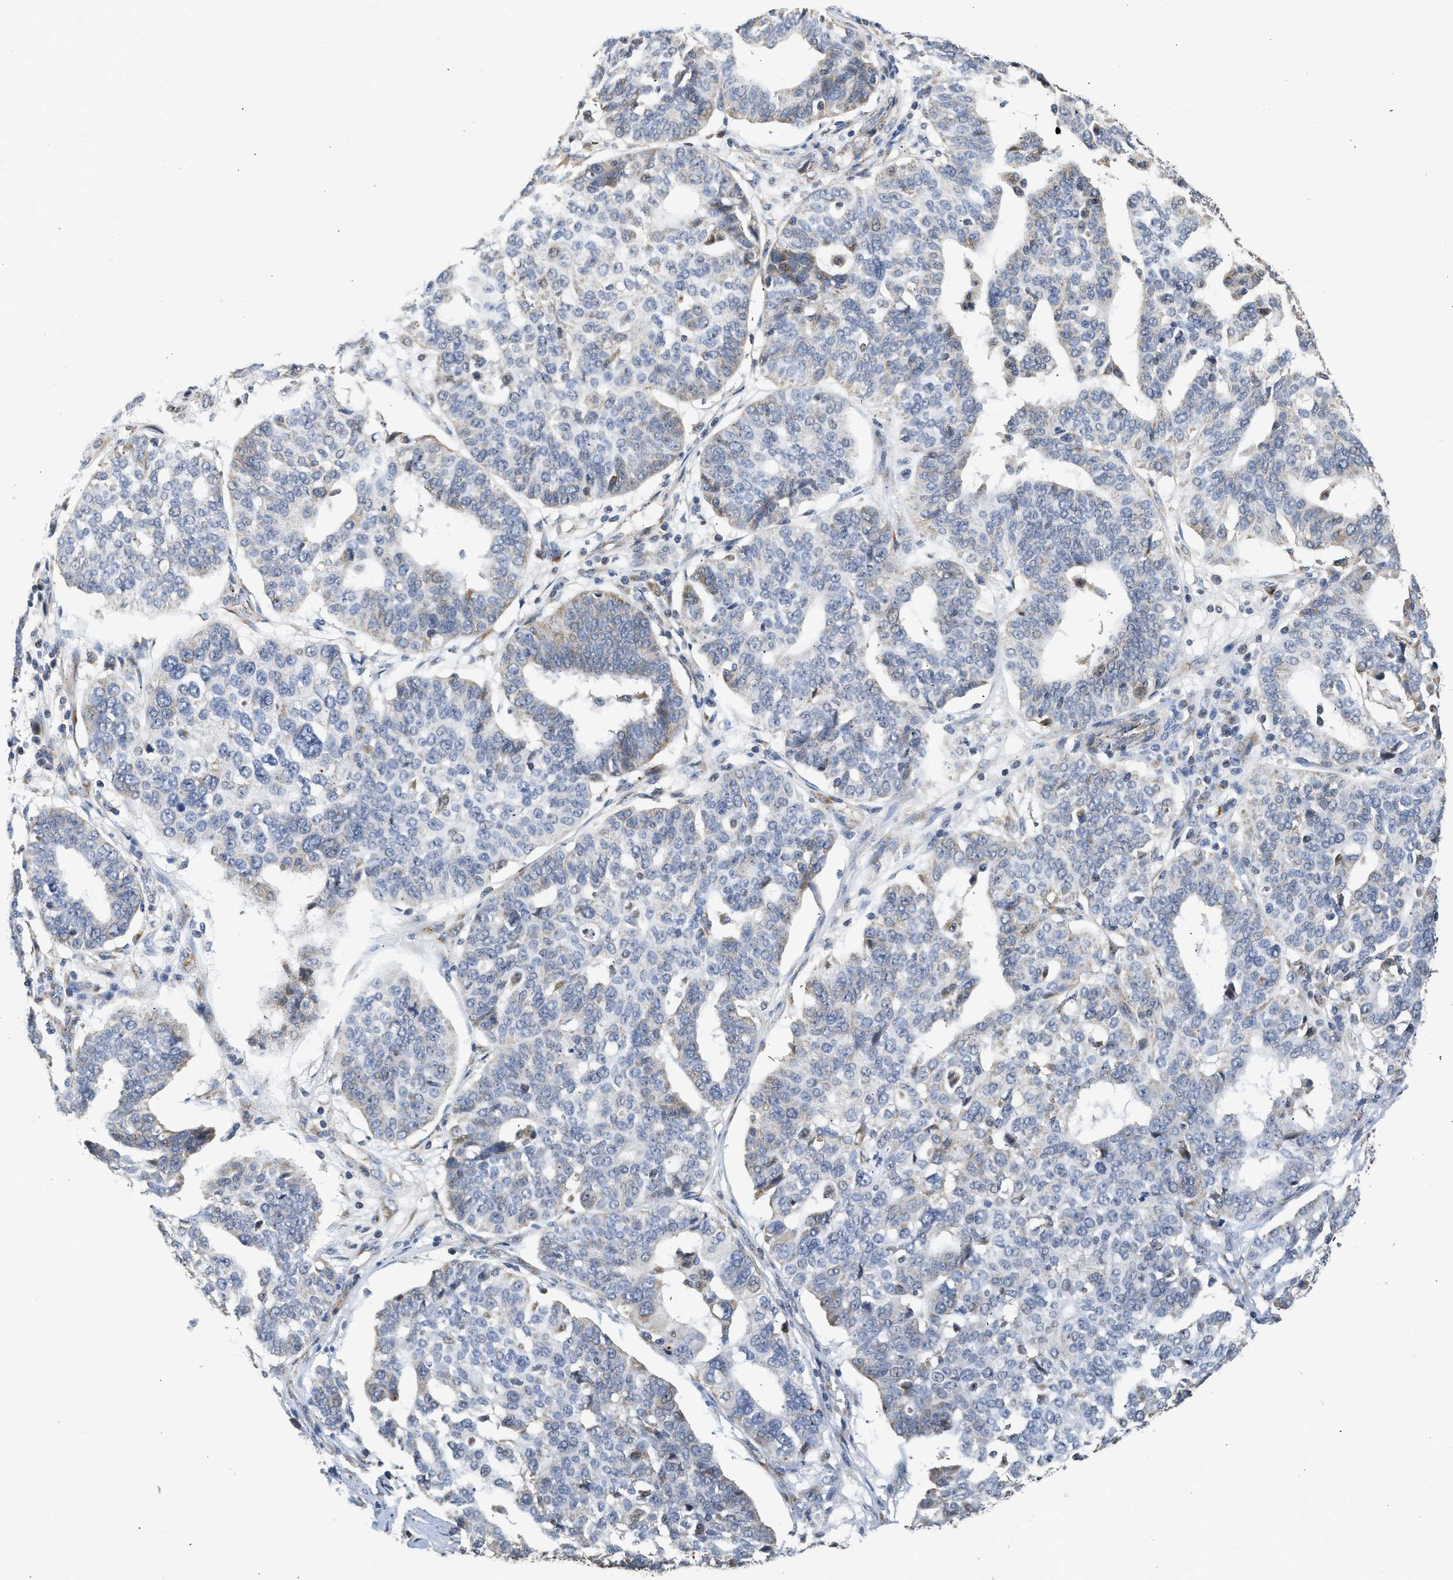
{"staining": {"intensity": "negative", "quantity": "none", "location": "none"}, "tissue": "ovarian cancer", "cell_type": "Tumor cells", "image_type": "cancer", "snomed": [{"axis": "morphology", "description": "Cystadenocarcinoma, serous, NOS"}, {"axis": "topography", "description": "Ovary"}], "caption": "Immunohistochemistry (IHC) of ovarian serous cystadenocarcinoma shows no positivity in tumor cells. (IHC, brightfield microscopy, high magnification).", "gene": "PIM1", "patient": {"sex": "female", "age": 59}}